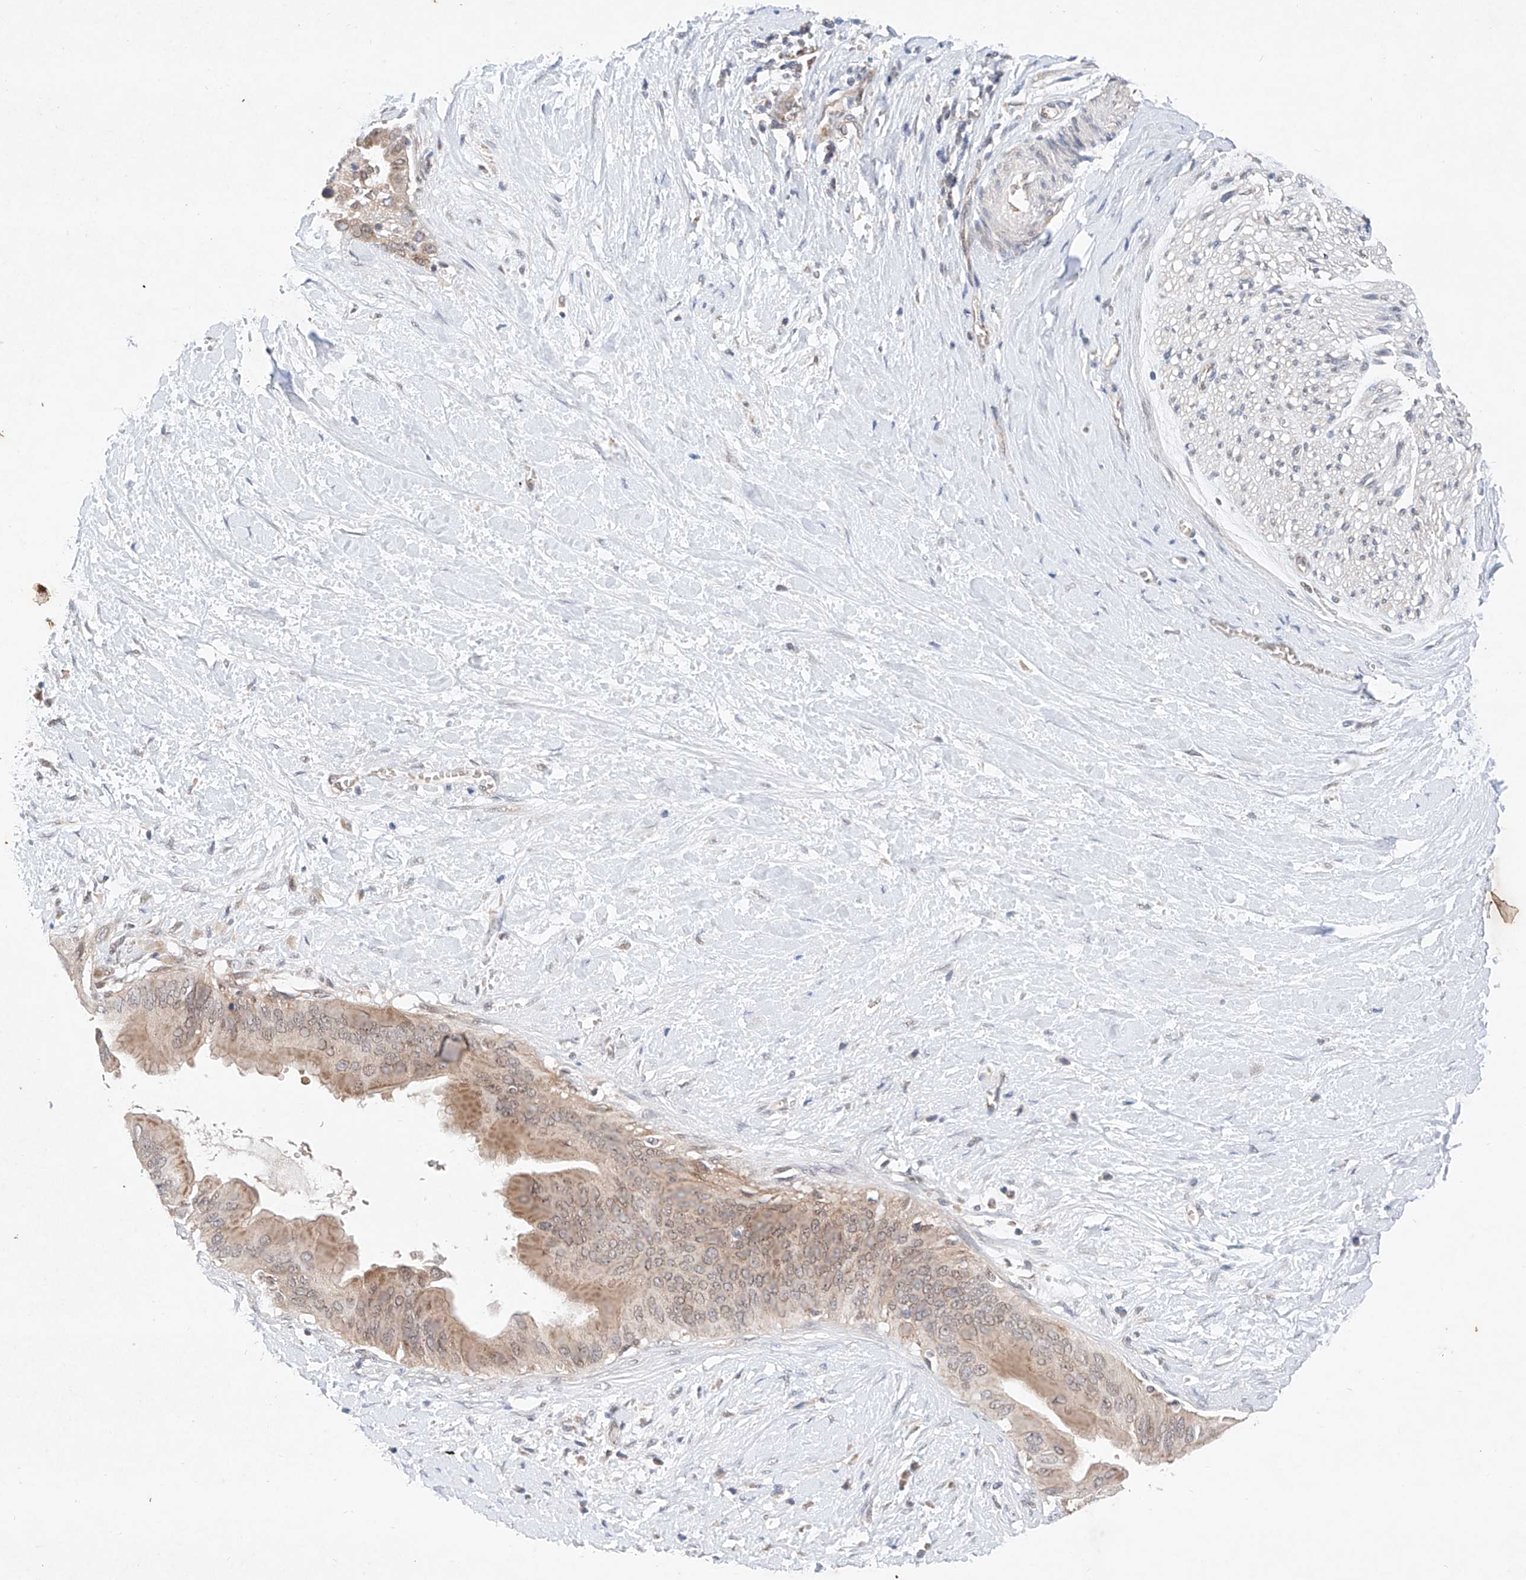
{"staining": {"intensity": "weak", "quantity": ">75%", "location": "cytoplasmic/membranous"}, "tissue": "pancreatic cancer", "cell_type": "Tumor cells", "image_type": "cancer", "snomed": [{"axis": "morphology", "description": "Adenocarcinoma, NOS"}, {"axis": "topography", "description": "Pancreas"}], "caption": "Adenocarcinoma (pancreatic) tissue reveals weak cytoplasmic/membranous expression in about >75% of tumor cells, visualized by immunohistochemistry.", "gene": "FASTK", "patient": {"sex": "male", "age": 55}}